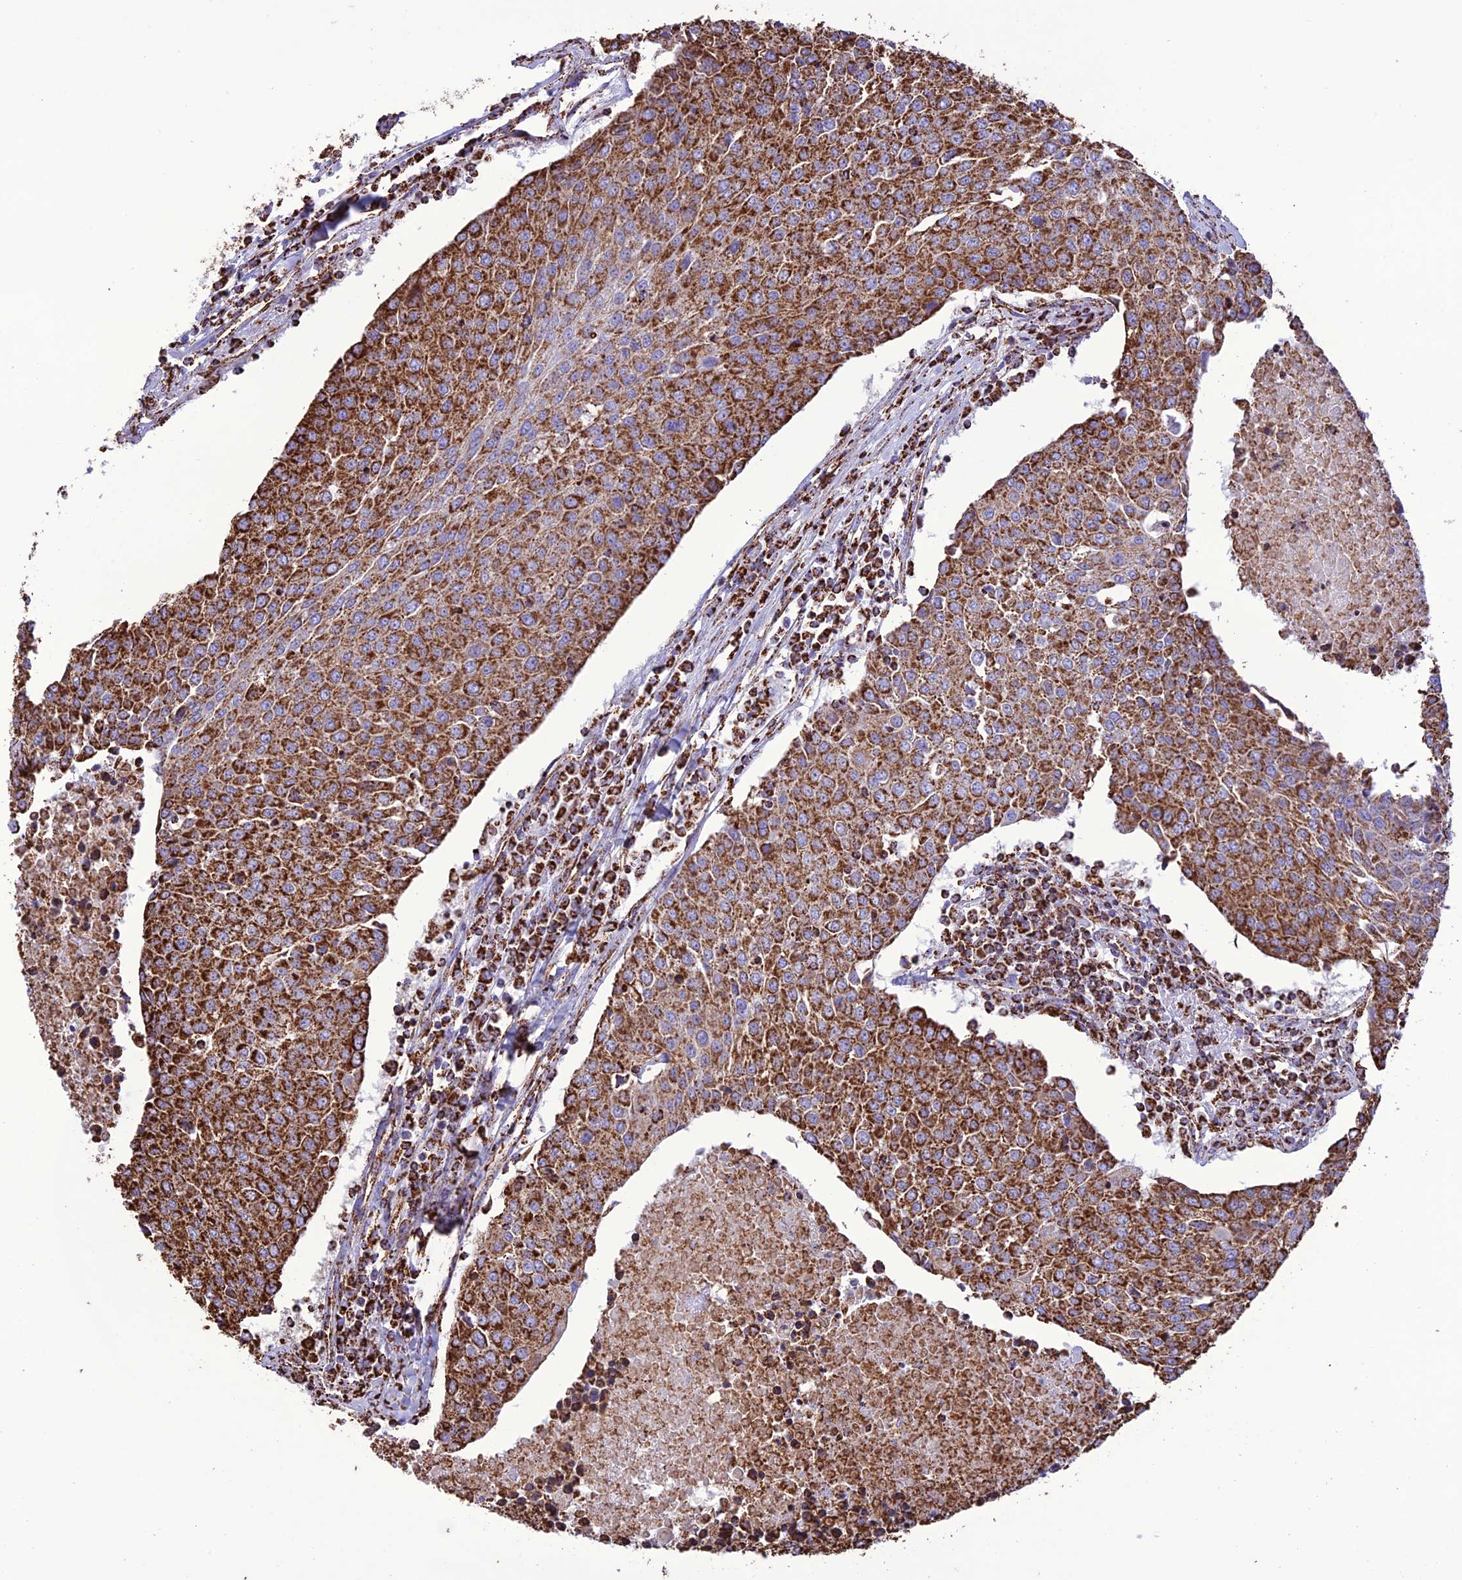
{"staining": {"intensity": "strong", "quantity": ">75%", "location": "cytoplasmic/membranous"}, "tissue": "urothelial cancer", "cell_type": "Tumor cells", "image_type": "cancer", "snomed": [{"axis": "morphology", "description": "Urothelial carcinoma, High grade"}, {"axis": "topography", "description": "Urinary bladder"}], "caption": "IHC photomicrograph of neoplastic tissue: human urothelial carcinoma (high-grade) stained using immunohistochemistry displays high levels of strong protein expression localized specifically in the cytoplasmic/membranous of tumor cells, appearing as a cytoplasmic/membranous brown color.", "gene": "NDUFAF1", "patient": {"sex": "female", "age": 85}}